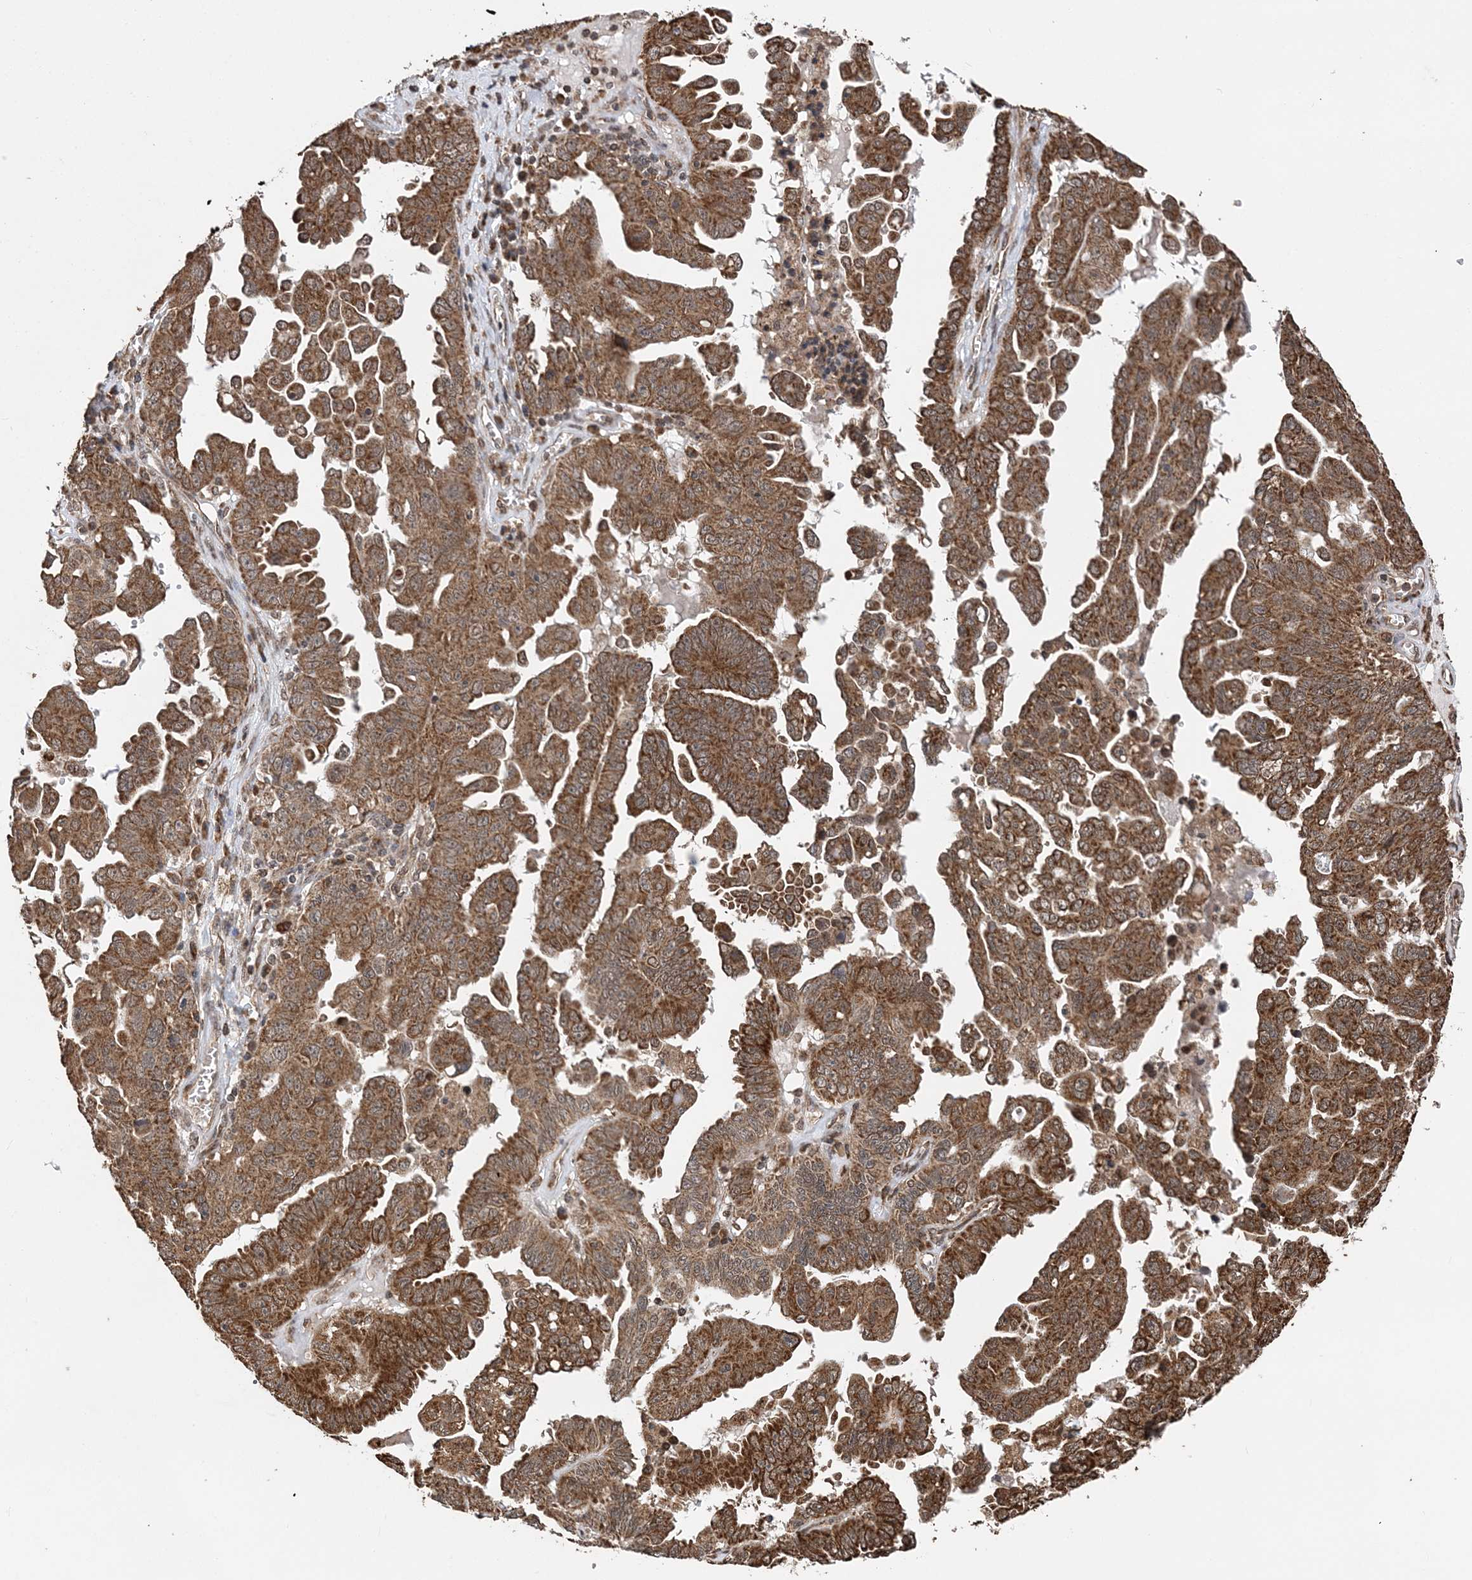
{"staining": {"intensity": "moderate", "quantity": ">75%", "location": "cytoplasmic/membranous"}, "tissue": "ovarian cancer", "cell_type": "Tumor cells", "image_type": "cancer", "snomed": [{"axis": "morphology", "description": "Carcinoma, endometroid"}, {"axis": "topography", "description": "Ovary"}], "caption": "This is an image of IHC staining of ovarian cancer, which shows moderate staining in the cytoplasmic/membranous of tumor cells.", "gene": "PCBP1", "patient": {"sex": "female", "age": 62}}